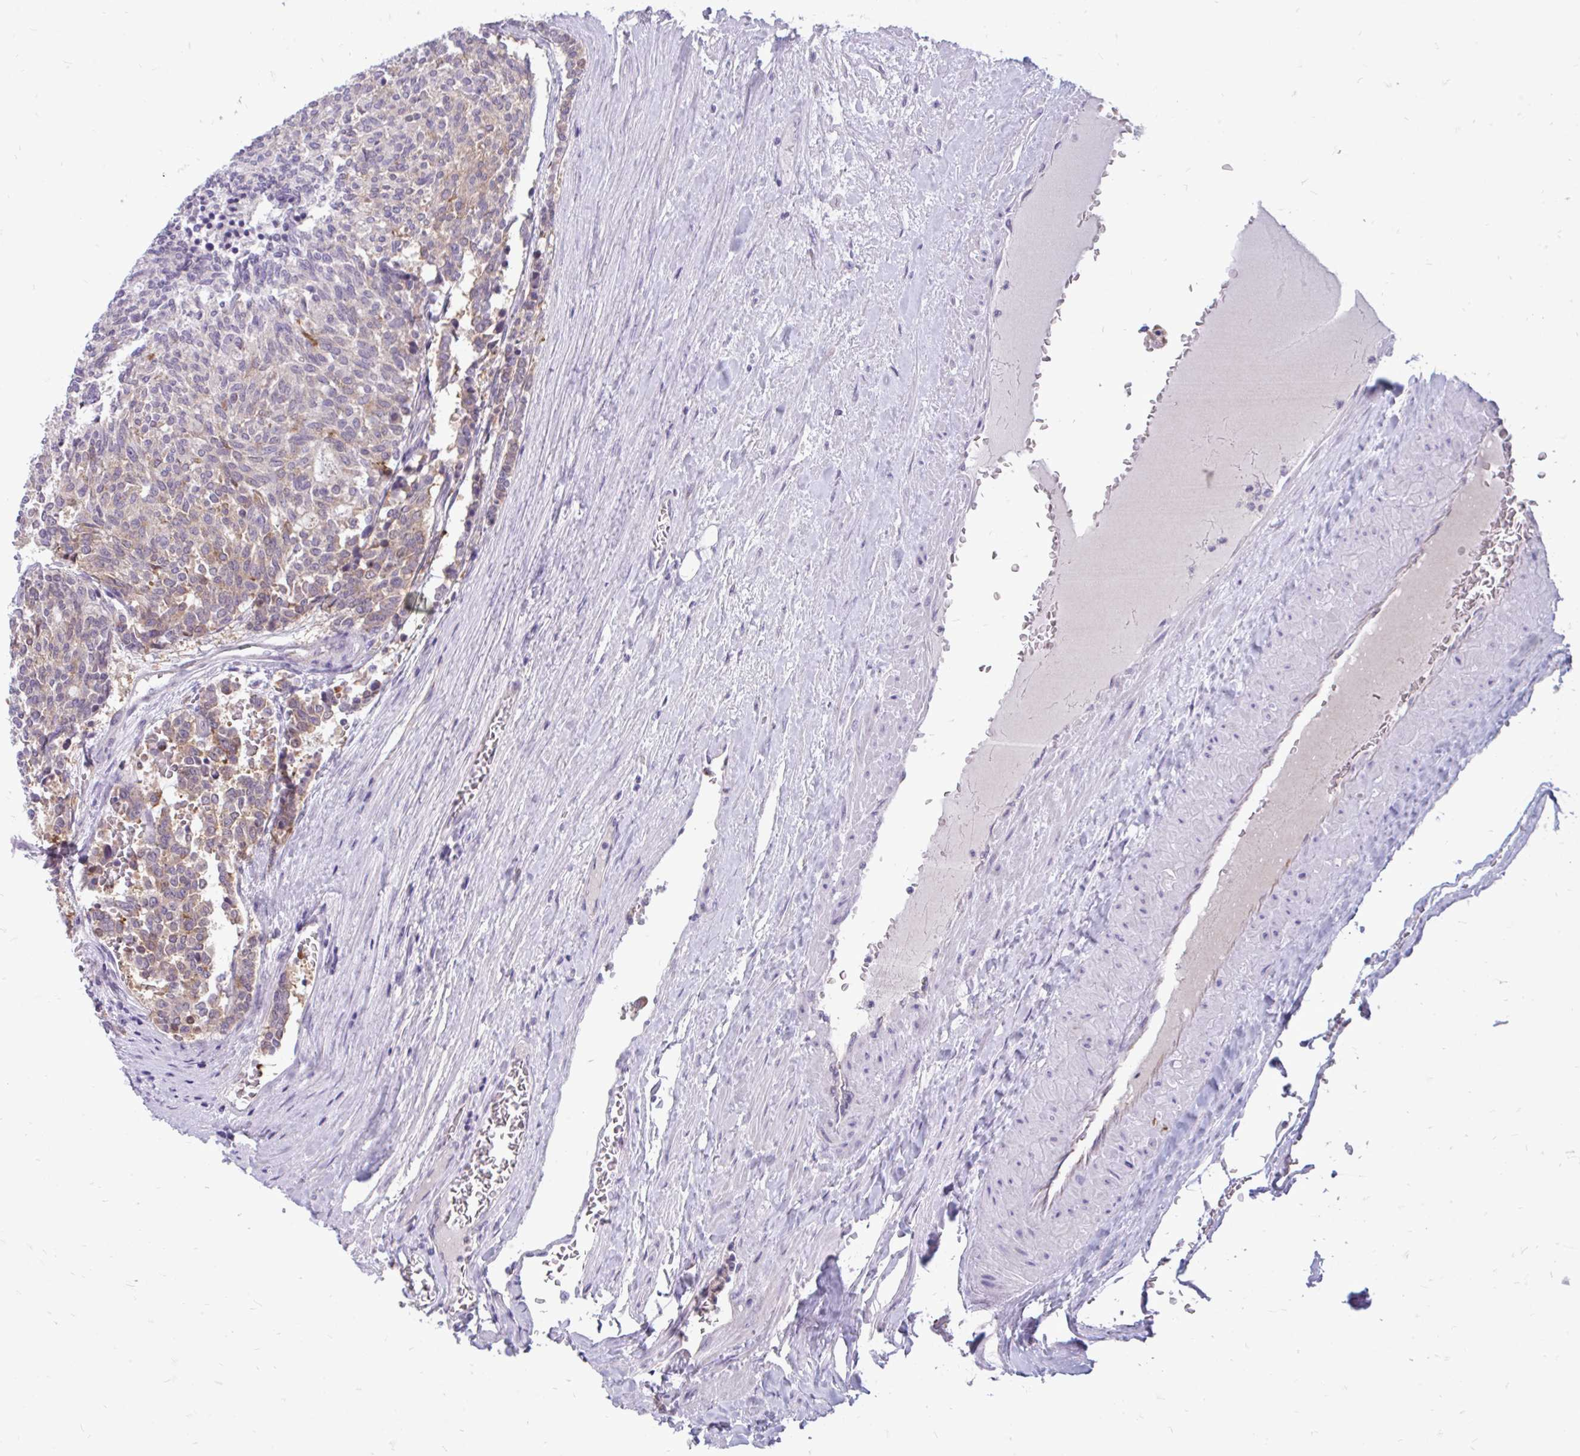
{"staining": {"intensity": "weak", "quantity": "25%-75%", "location": "cytoplasmic/membranous"}, "tissue": "carcinoid", "cell_type": "Tumor cells", "image_type": "cancer", "snomed": [{"axis": "morphology", "description": "Carcinoid, malignant, NOS"}, {"axis": "topography", "description": "Pancreas"}], "caption": "Tumor cells display weak cytoplasmic/membranous expression in approximately 25%-75% of cells in carcinoid.", "gene": "ACSL5", "patient": {"sex": "female", "age": 54}}